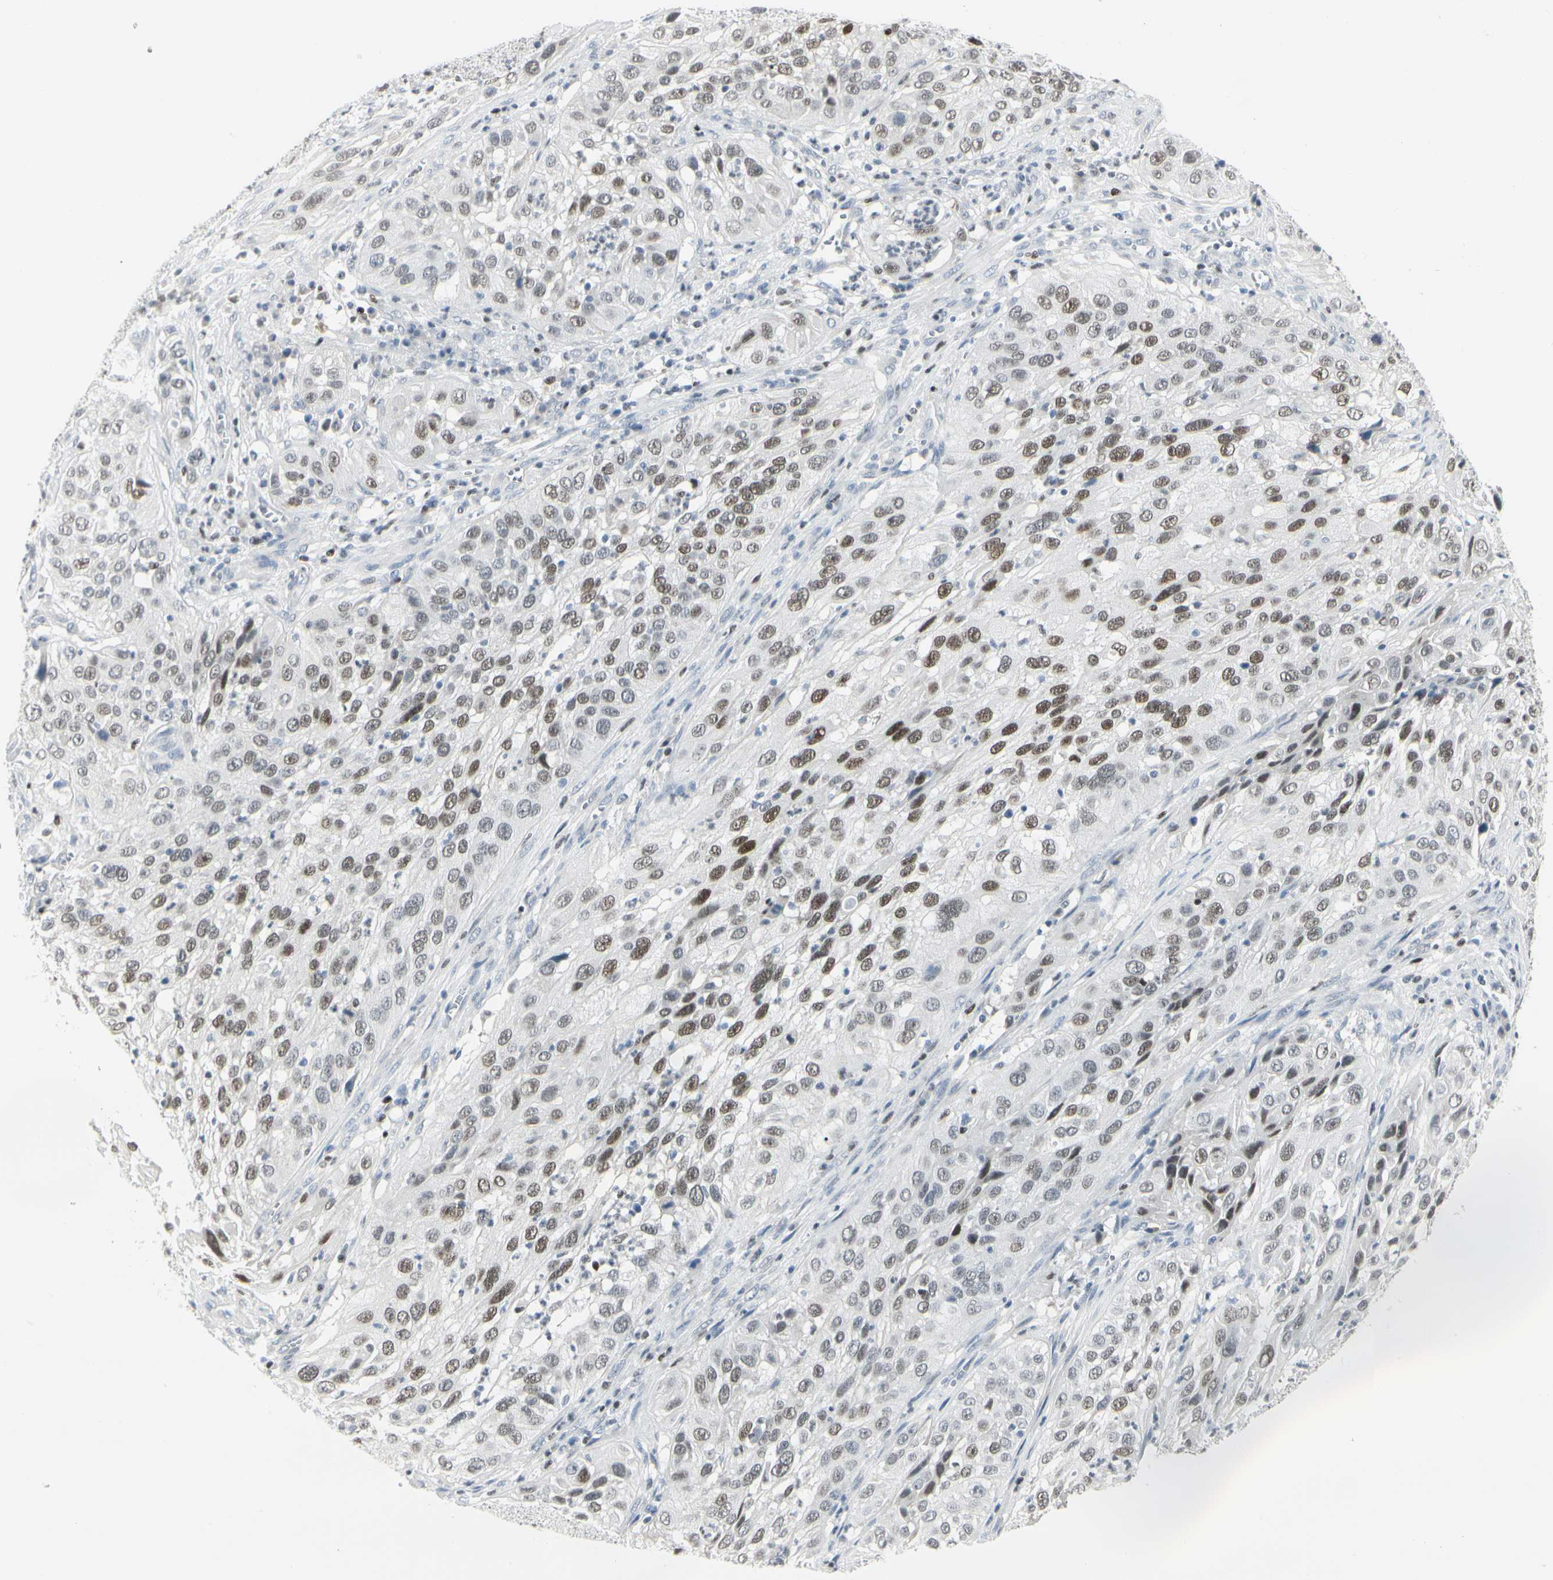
{"staining": {"intensity": "moderate", "quantity": ">75%", "location": "nuclear"}, "tissue": "cervical cancer", "cell_type": "Tumor cells", "image_type": "cancer", "snomed": [{"axis": "morphology", "description": "Squamous cell carcinoma, NOS"}, {"axis": "topography", "description": "Cervix"}], "caption": "Cervical cancer stained with DAB immunohistochemistry displays medium levels of moderate nuclear staining in about >75% of tumor cells. (DAB (3,3'-diaminobenzidine) IHC, brown staining for protein, blue staining for nuclei).", "gene": "ZBTB7B", "patient": {"sex": "female", "age": 32}}